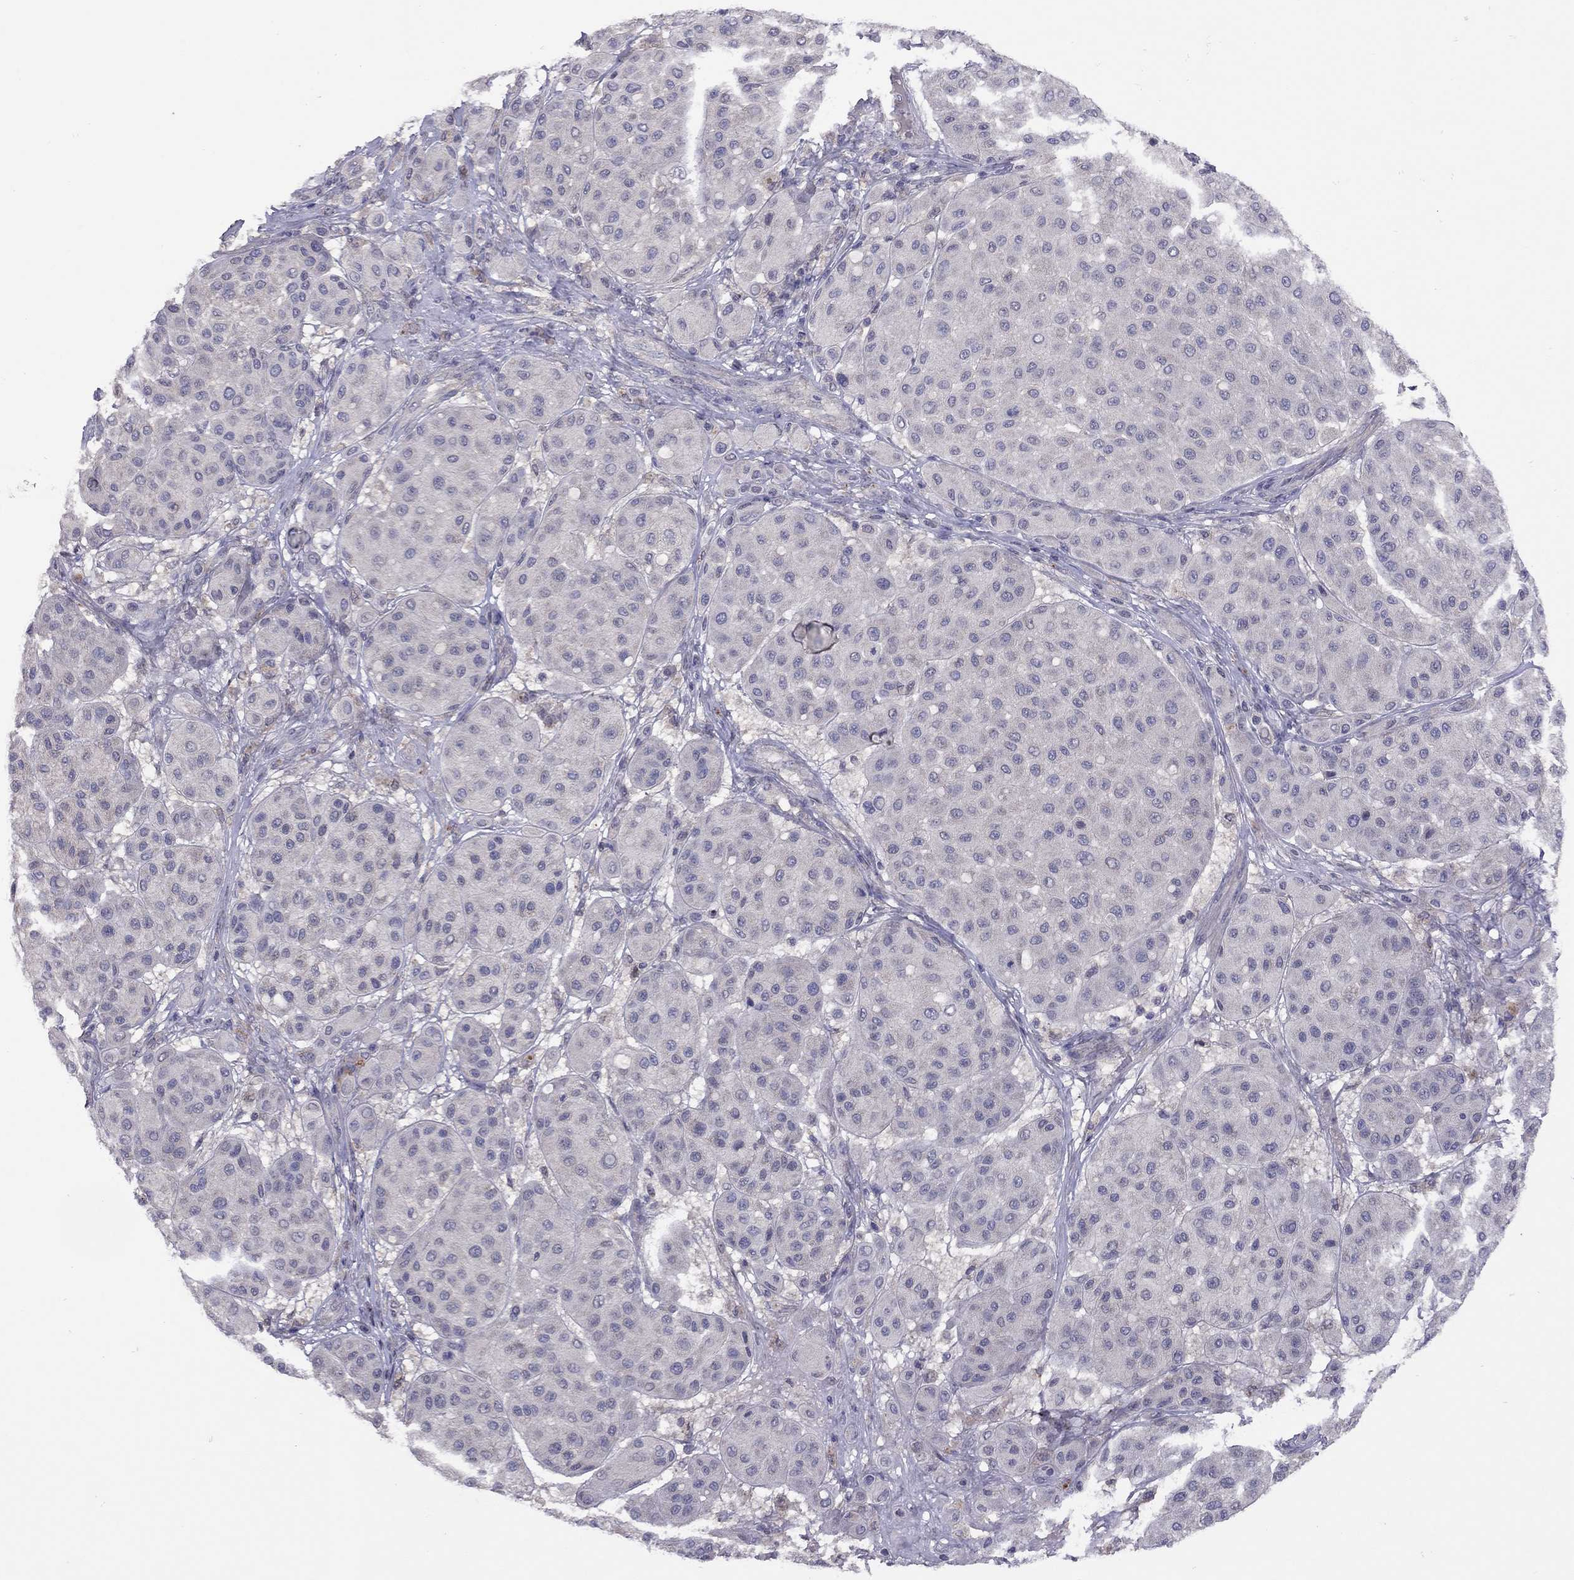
{"staining": {"intensity": "negative", "quantity": "none", "location": "none"}, "tissue": "melanoma", "cell_type": "Tumor cells", "image_type": "cancer", "snomed": [{"axis": "morphology", "description": "Malignant melanoma, Metastatic site"}, {"axis": "topography", "description": "Smooth muscle"}], "caption": "This is an immunohistochemistry (IHC) image of malignant melanoma (metastatic site). There is no staining in tumor cells.", "gene": "RTP5", "patient": {"sex": "male", "age": 41}}